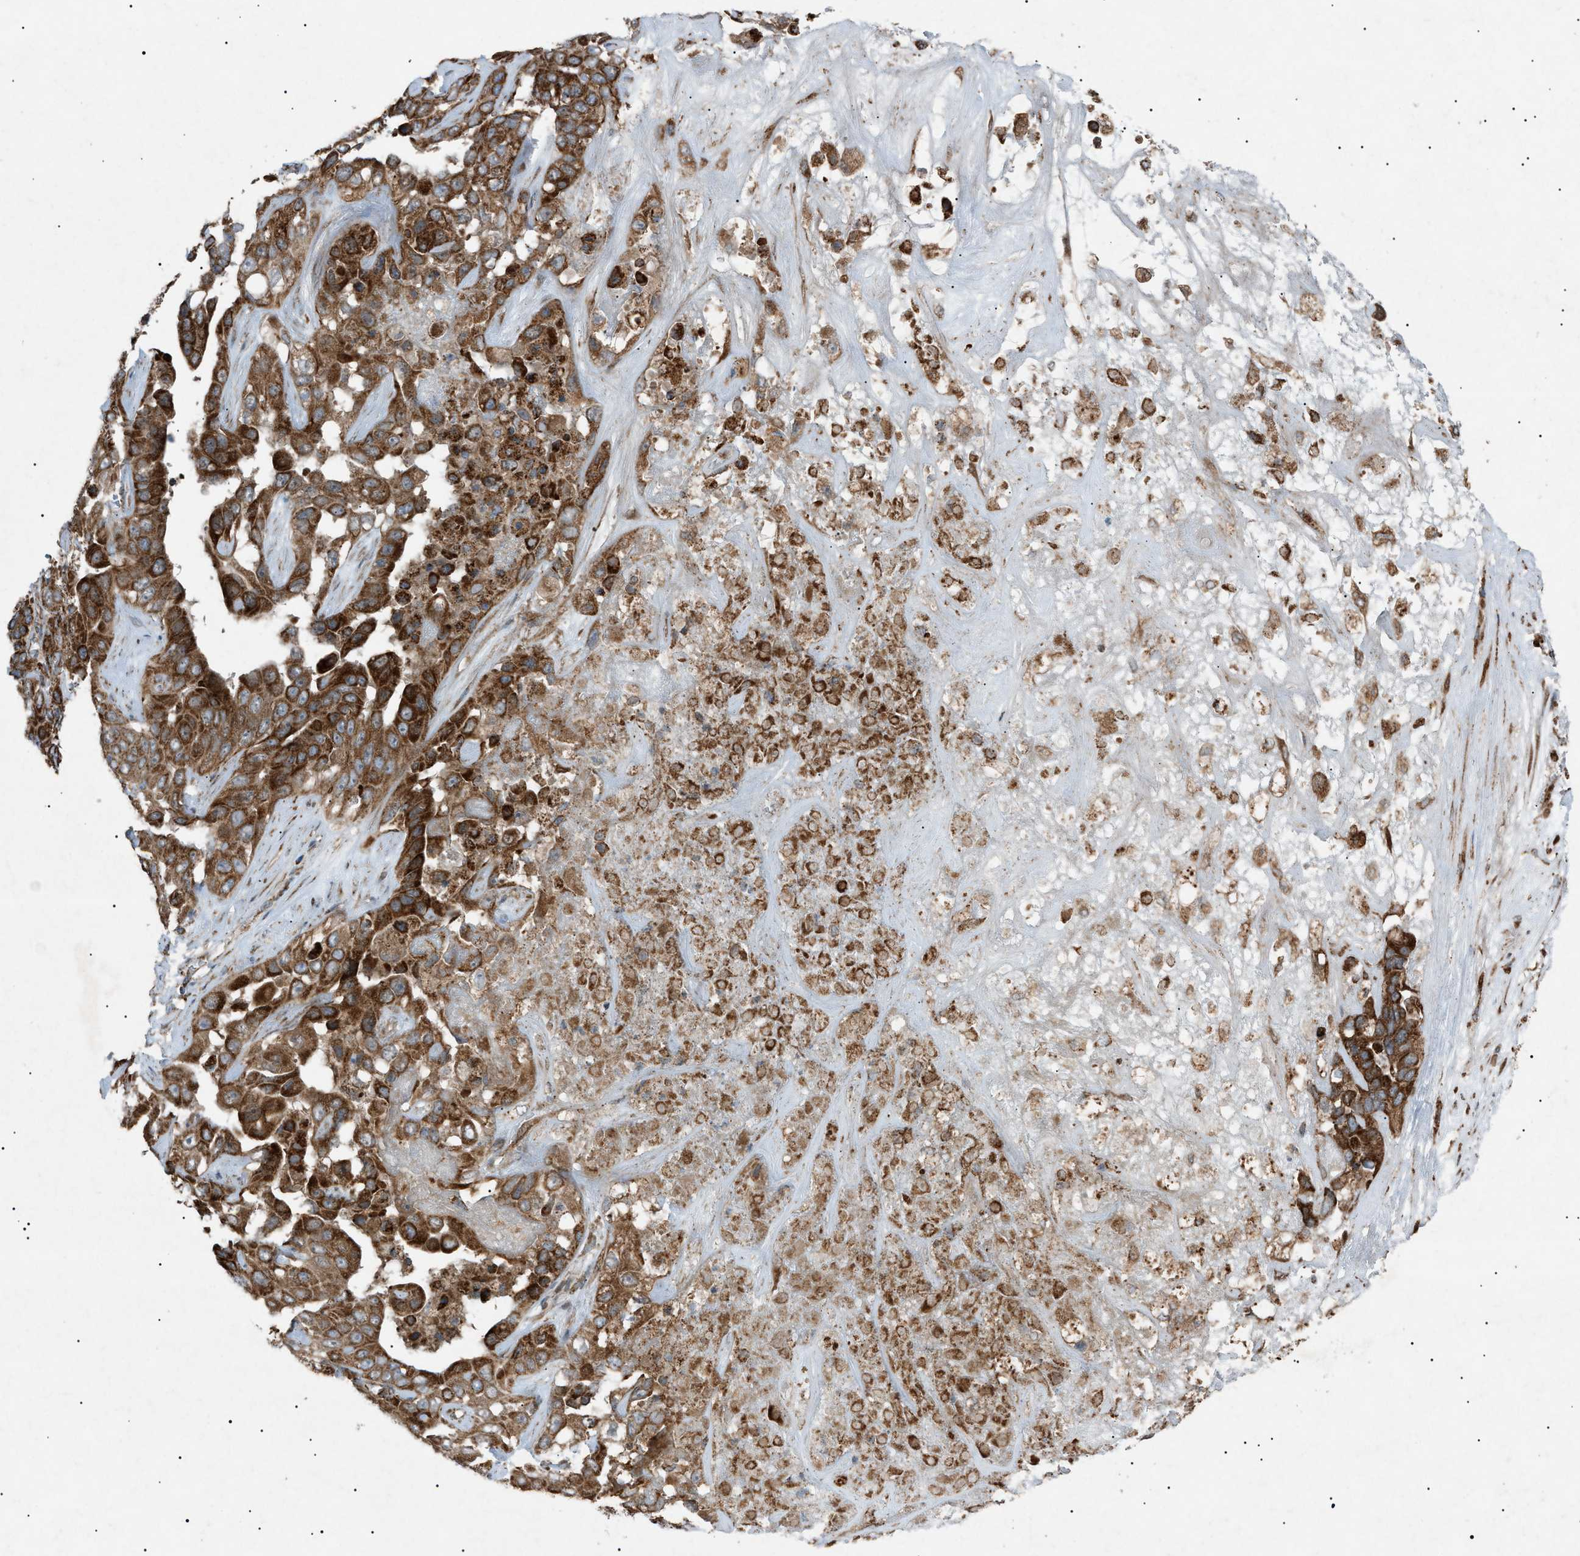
{"staining": {"intensity": "moderate", "quantity": ">75%", "location": "cytoplasmic/membranous"}, "tissue": "liver cancer", "cell_type": "Tumor cells", "image_type": "cancer", "snomed": [{"axis": "morphology", "description": "Cholangiocarcinoma"}, {"axis": "topography", "description": "Liver"}], "caption": "This is an image of immunohistochemistry staining of liver cancer, which shows moderate positivity in the cytoplasmic/membranous of tumor cells.", "gene": "C1GALT1C1", "patient": {"sex": "female", "age": 52}}